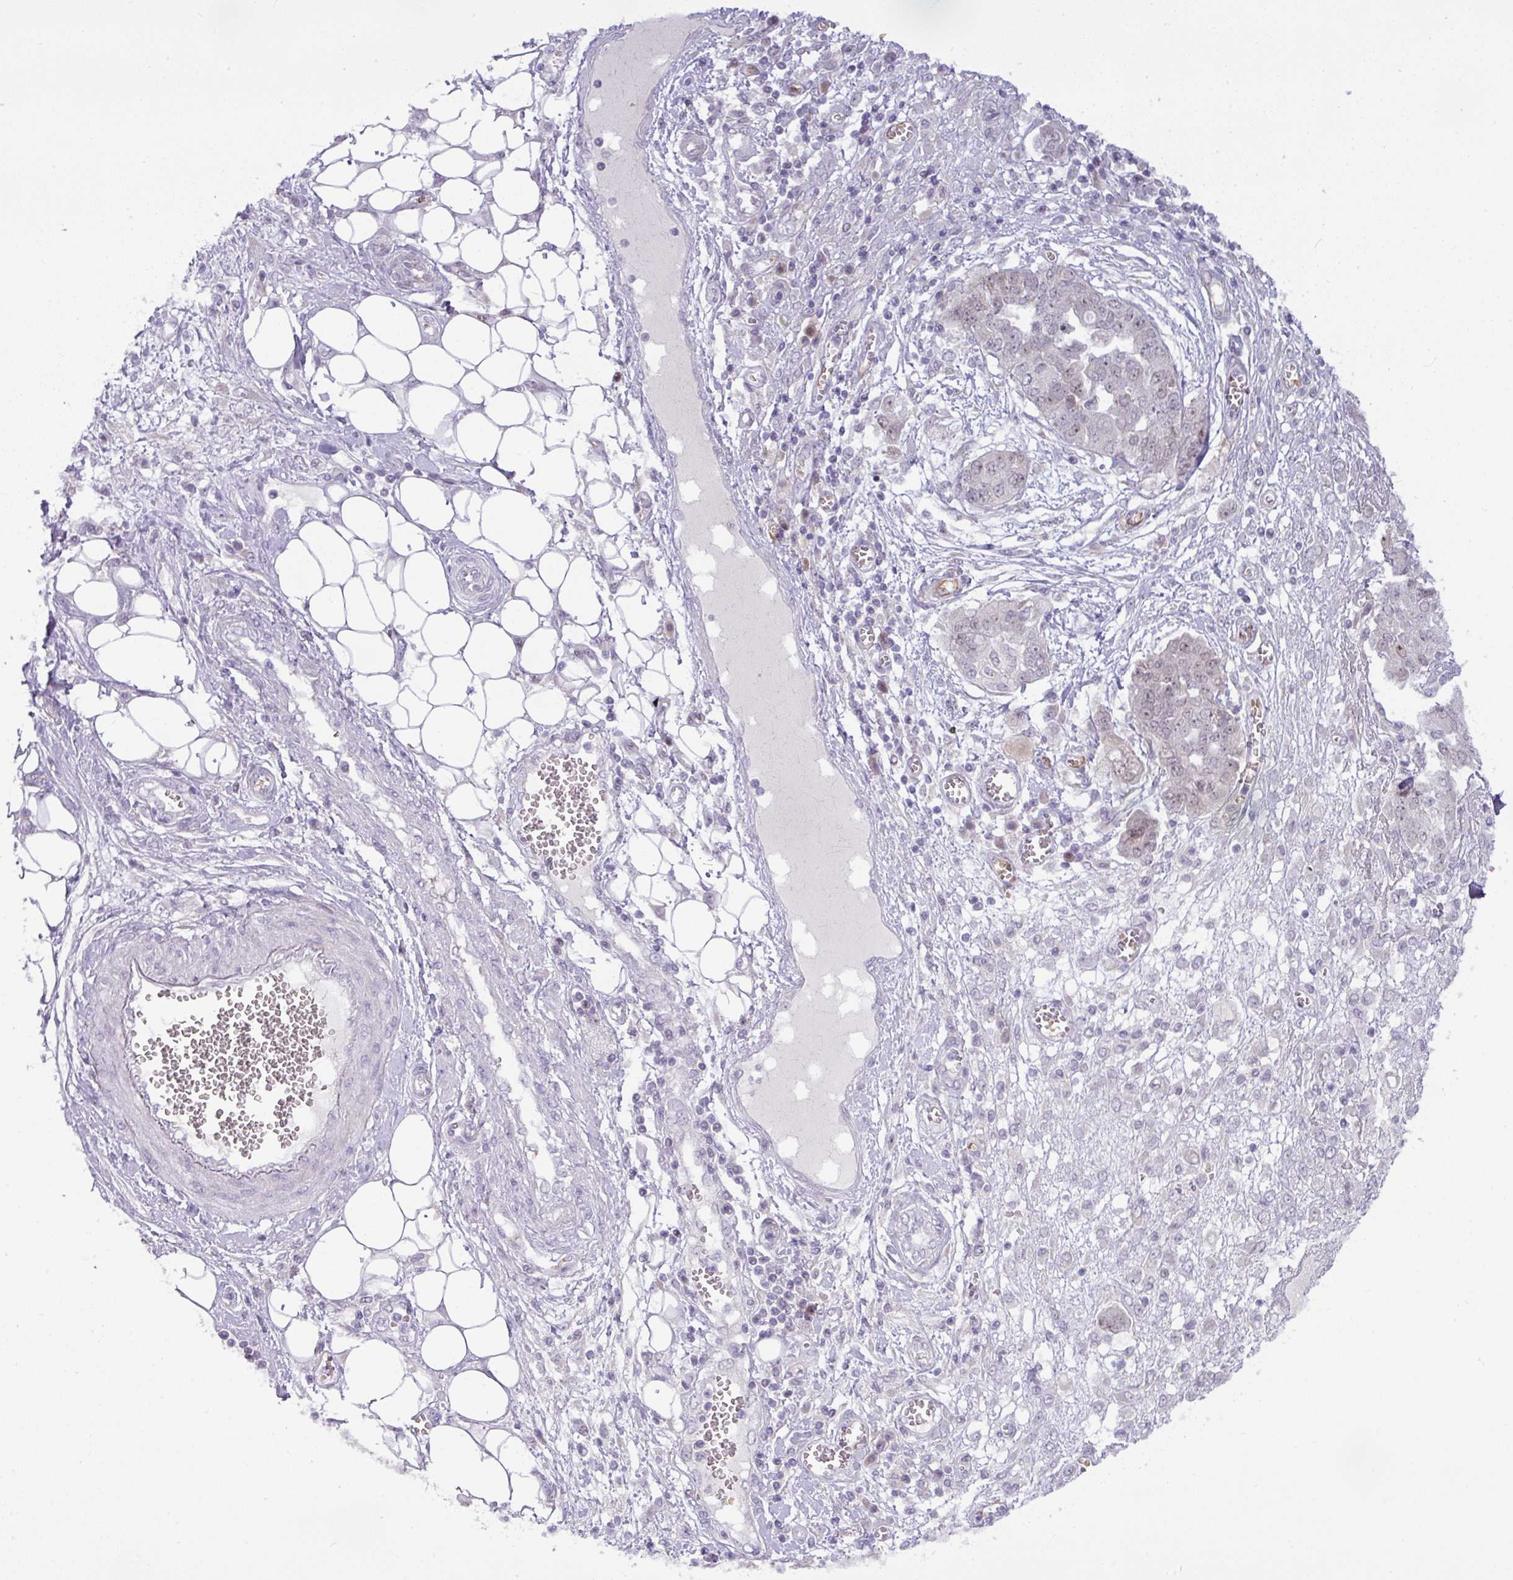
{"staining": {"intensity": "weak", "quantity": "25%-75%", "location": "nuclear"}, "tissue": "ovarian cancer", "cell_type": "Tumor cells", "image_type": "cancer", "snomed": [{"axis": "morphology", "description": "Cystadenocarcinoma, serous, NOS"}, {"axis": "topography", "description": "Soft tissue"}, {"axis": "topography", "description": "Ovary"}], "caption": "This image shows immunohistochemistry (IHC) staining of human ovarian serous cystadenocarcinoma, with low weak nuclear positivity in approximately 25%-75% of tumor cells.", "gene": "PARP2", "patient": {"sex": "female", "age": 57}}